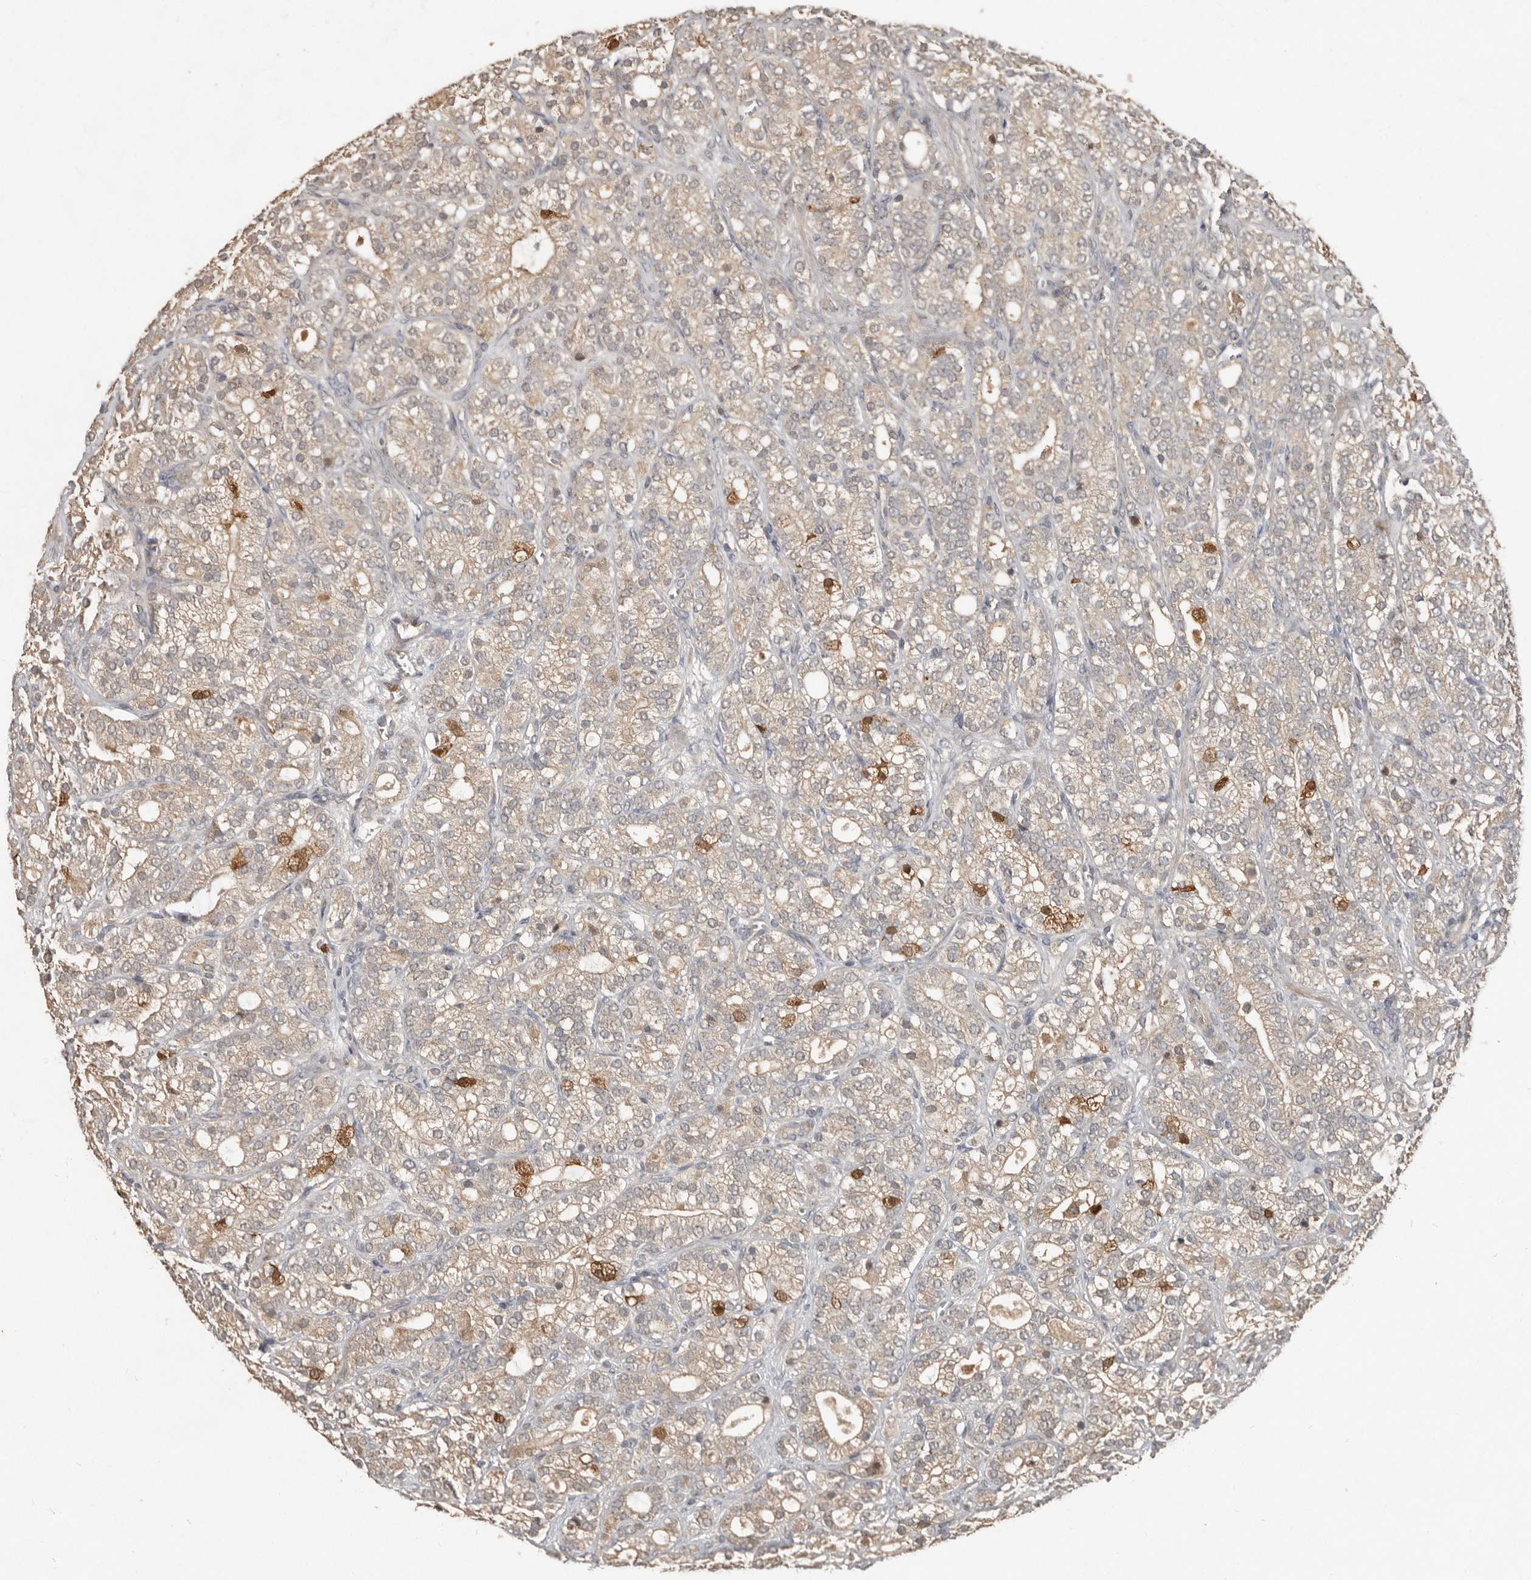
{"staining": {"intensity": "moderate", "quantity": "<25%", "location": "cytoplasmic/membranous,nuclear"}, "tissue": "prostate cancer", "cell_type": "Tumor cells", "image_type": "cancer", "snomed": [{"axis": "morphology", "description": "Adenocarcinoma, High grade"}, {"axis": "topography", "description": "Prostate"}], "caption": "A low amount of moderate cytoplasmic/membranous and nuclear expression is seen in about <25% of tumor cells in prostate high-grade adenocarcinoma tissue. The staining is performed using DAB (3,3'-diaminobenzidine) brown chromogen to label protein expression. The nuclei are counter-stained blue using hematoxylin.", "gene": "KIF26B", "patient": {"sex": "male", "age": 57}}